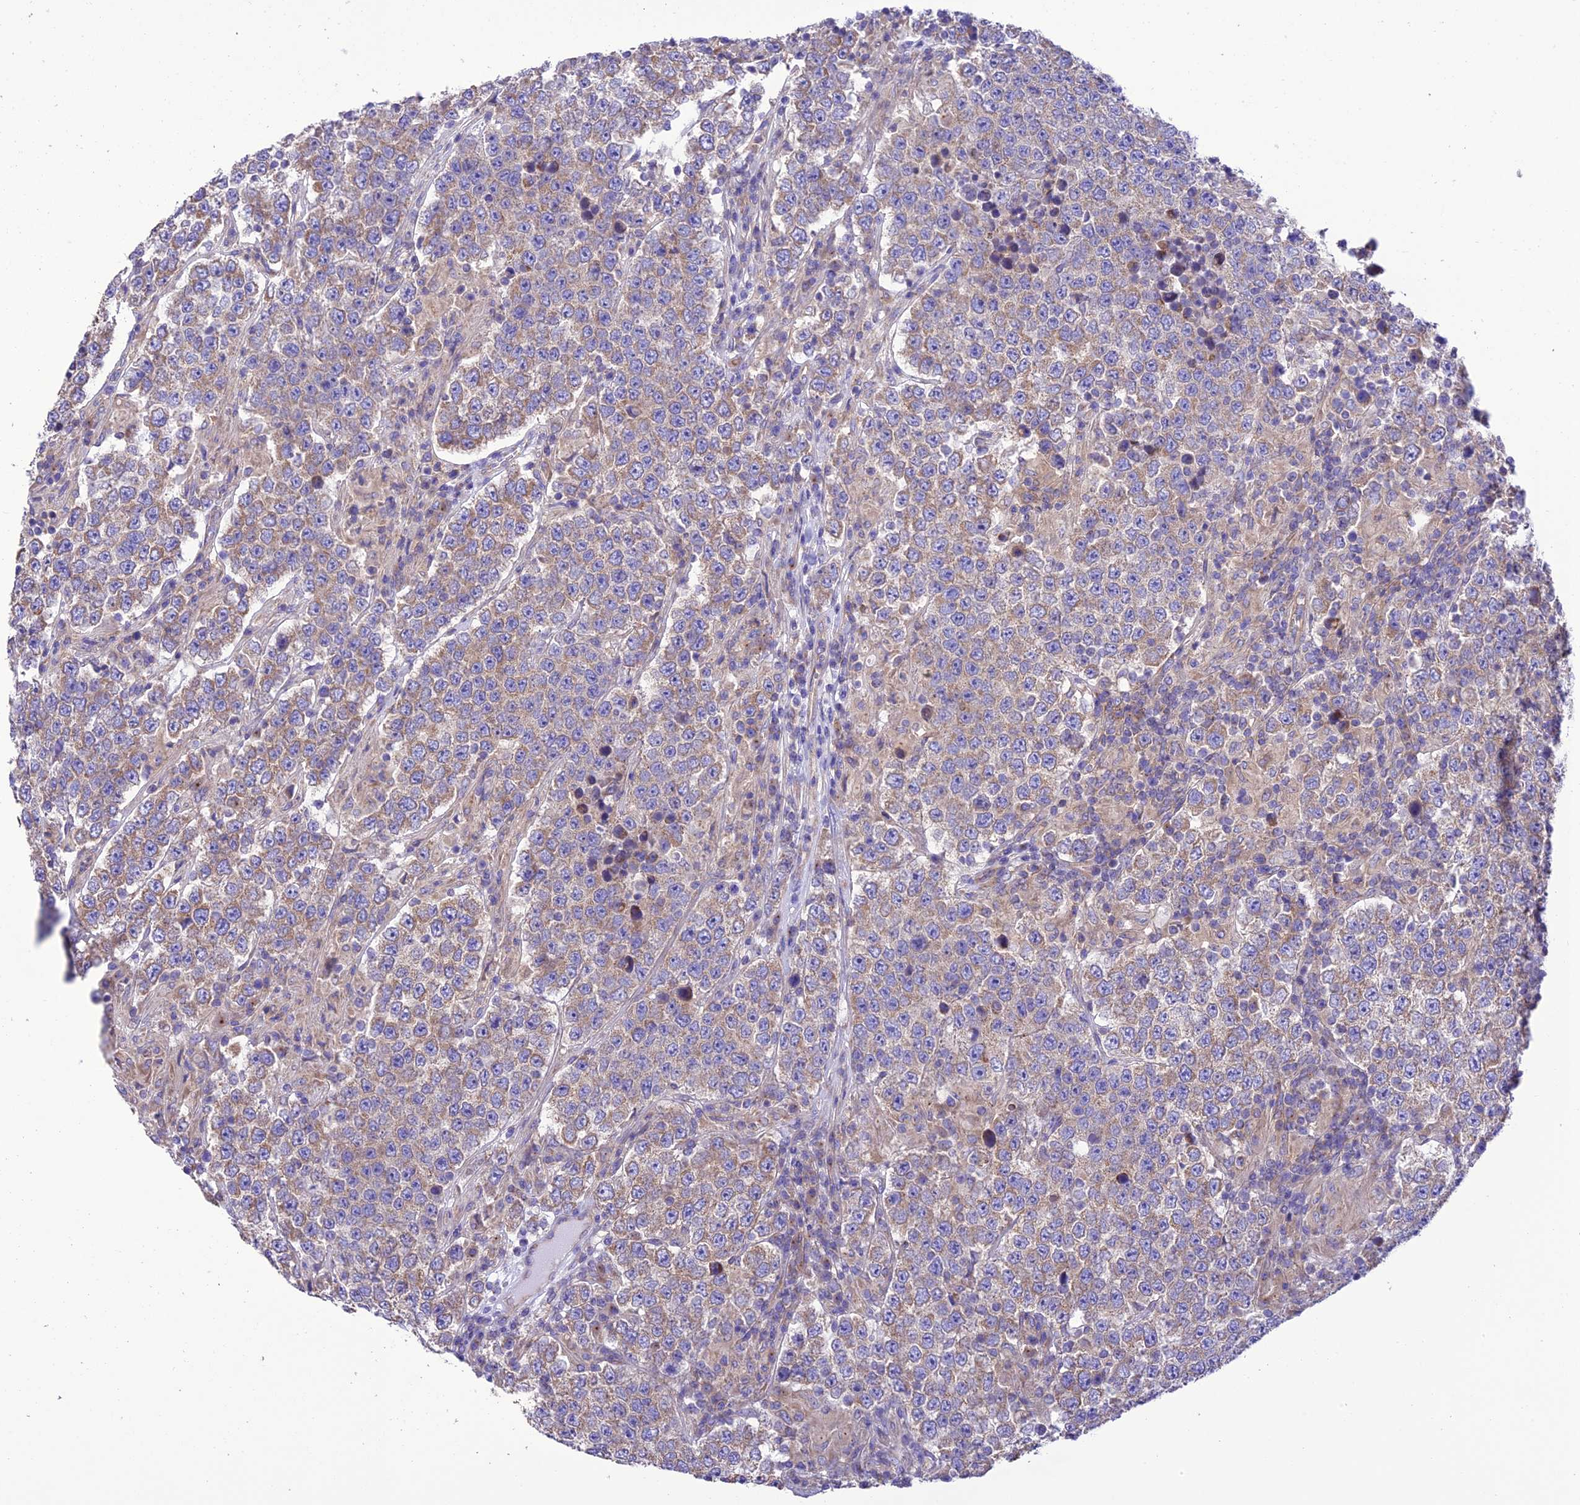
{"staining": {"intensity": "weak", "quantity": "25%-75%", "location": "cytoplasmic/membranous"}, "tissue": "testis cancer", "cell_type": "Tumor cells", "image_type": "cancer", "snomed": [{"axis": "morphology", "description": "Normal tissue, NOS"}, {"axis": "morphology", "description": "Urothelial carcinoma, High grade"}, {"axis": "morphology", "description": "Seminoma, NOS"}, {"axis": "morphology", "description": "Carcinoma, Embryonal, NOS"}, {"axis": "topography", "description": "Urinary bladder"}, {"axis": "topography", "description": "Testis"}], "caption": "Immunohistochemical staining of human testis embryonal carcinoma displays low levels of weak cytoplasmic/membranous protein expression in about 25%-75% of tumor cells.", "gene": "MAP3K12", "patient": {"sex": "male", "age": 41}}